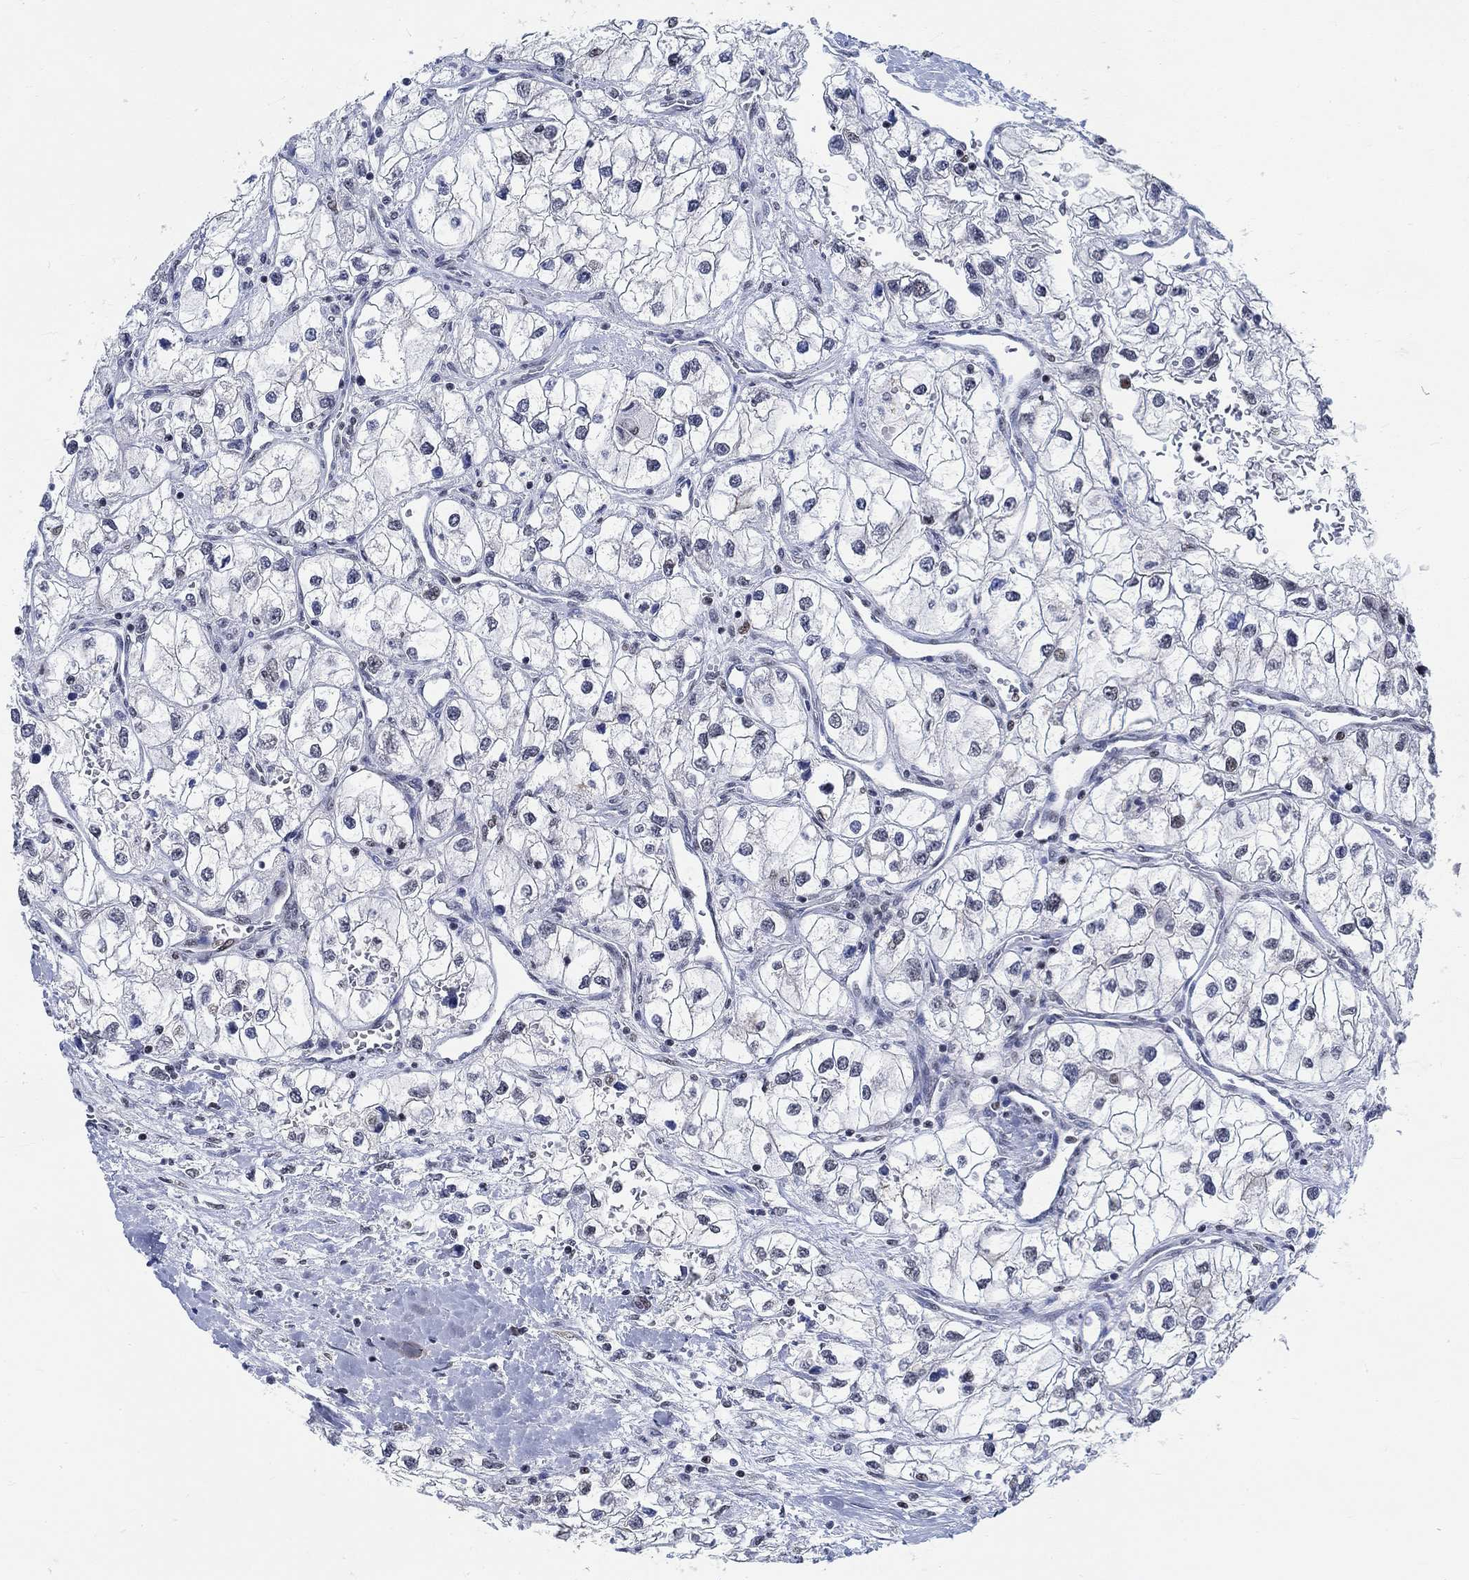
{"staining": {"intensity": "negative", "quantity": "none", "location": "none"}, "tissue": "renal cancer", "cell_type": "Tumor cells", "image_type": "cancer", "snomed": [{"axis": "morphology", "description": "Adenocarcinoma, NOS"}, {"axis": "topography", "description": "Kidney"}], "caption": "The IHC photomicrograph has no significant staining in tumor cells of adenocarcinoma (renal) tissue. (Brightfield microscopy of DAB immunohistochemistry (IHC) at high magnification).", "gene": "KCNH8", "patient": {"sex": "male", "age": 59}}